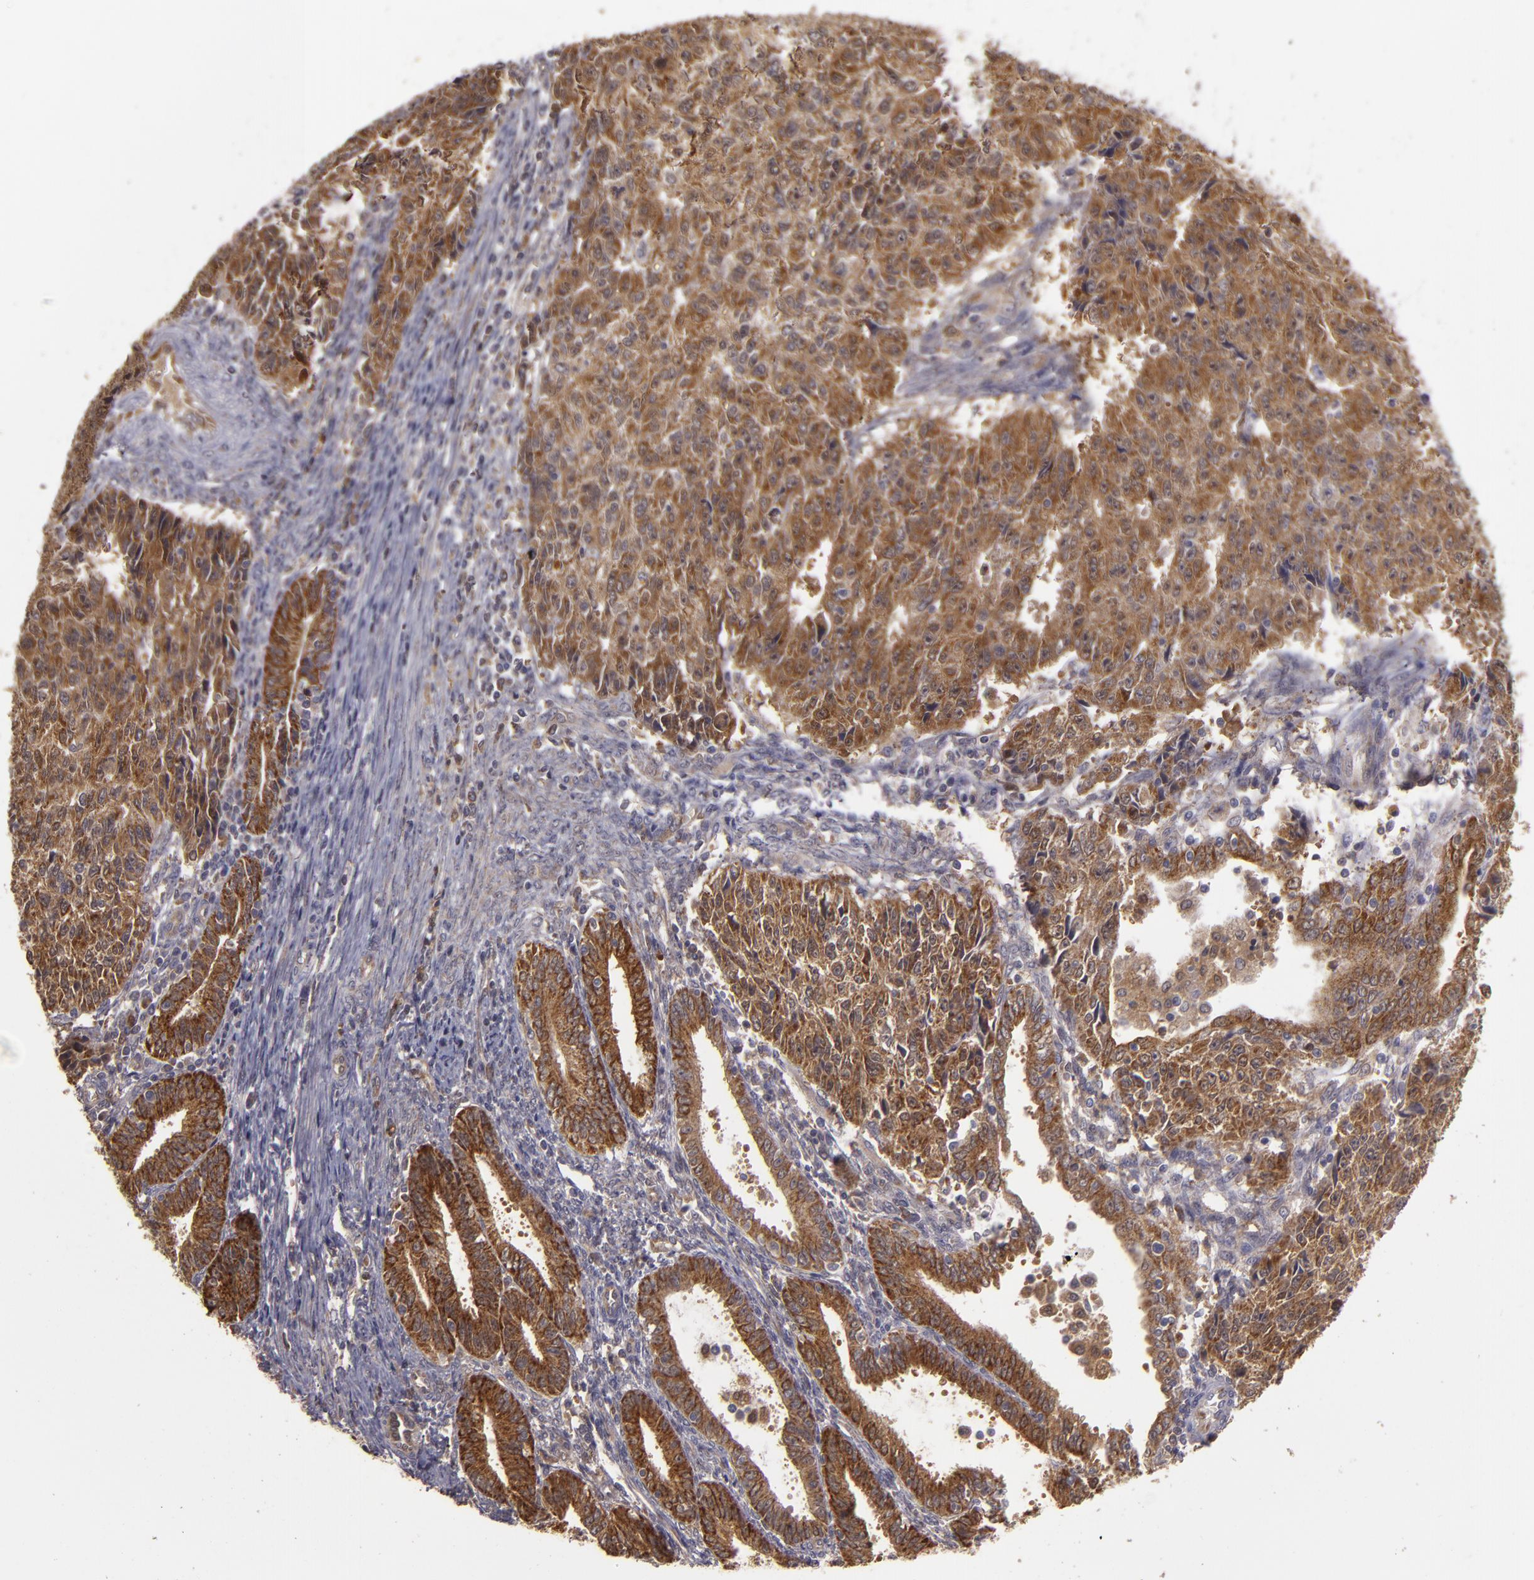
{"staining": {"intensity": "moderate", "quantity": "25%-75%", "location": "cytoplasmic/membranous"}, "tissue": "endometrial cancer", "cell_type": "Tumor cells", "image_type": "cancer", "snomed": [{"axis": "morphology", "description": "Adenocarcinoma, NOS"}, {"axis": "topography", "description": "Endometrium"}], "caption": "This micrograph reveals immunohistochemistry (IHC) staining of endometrial cancer, with medium moderate cytoplasmic/membranous expression in about 25%-75% of tumor cells.", "gene": "FHIT", "patient": {"sex": "female", "age": 42}}